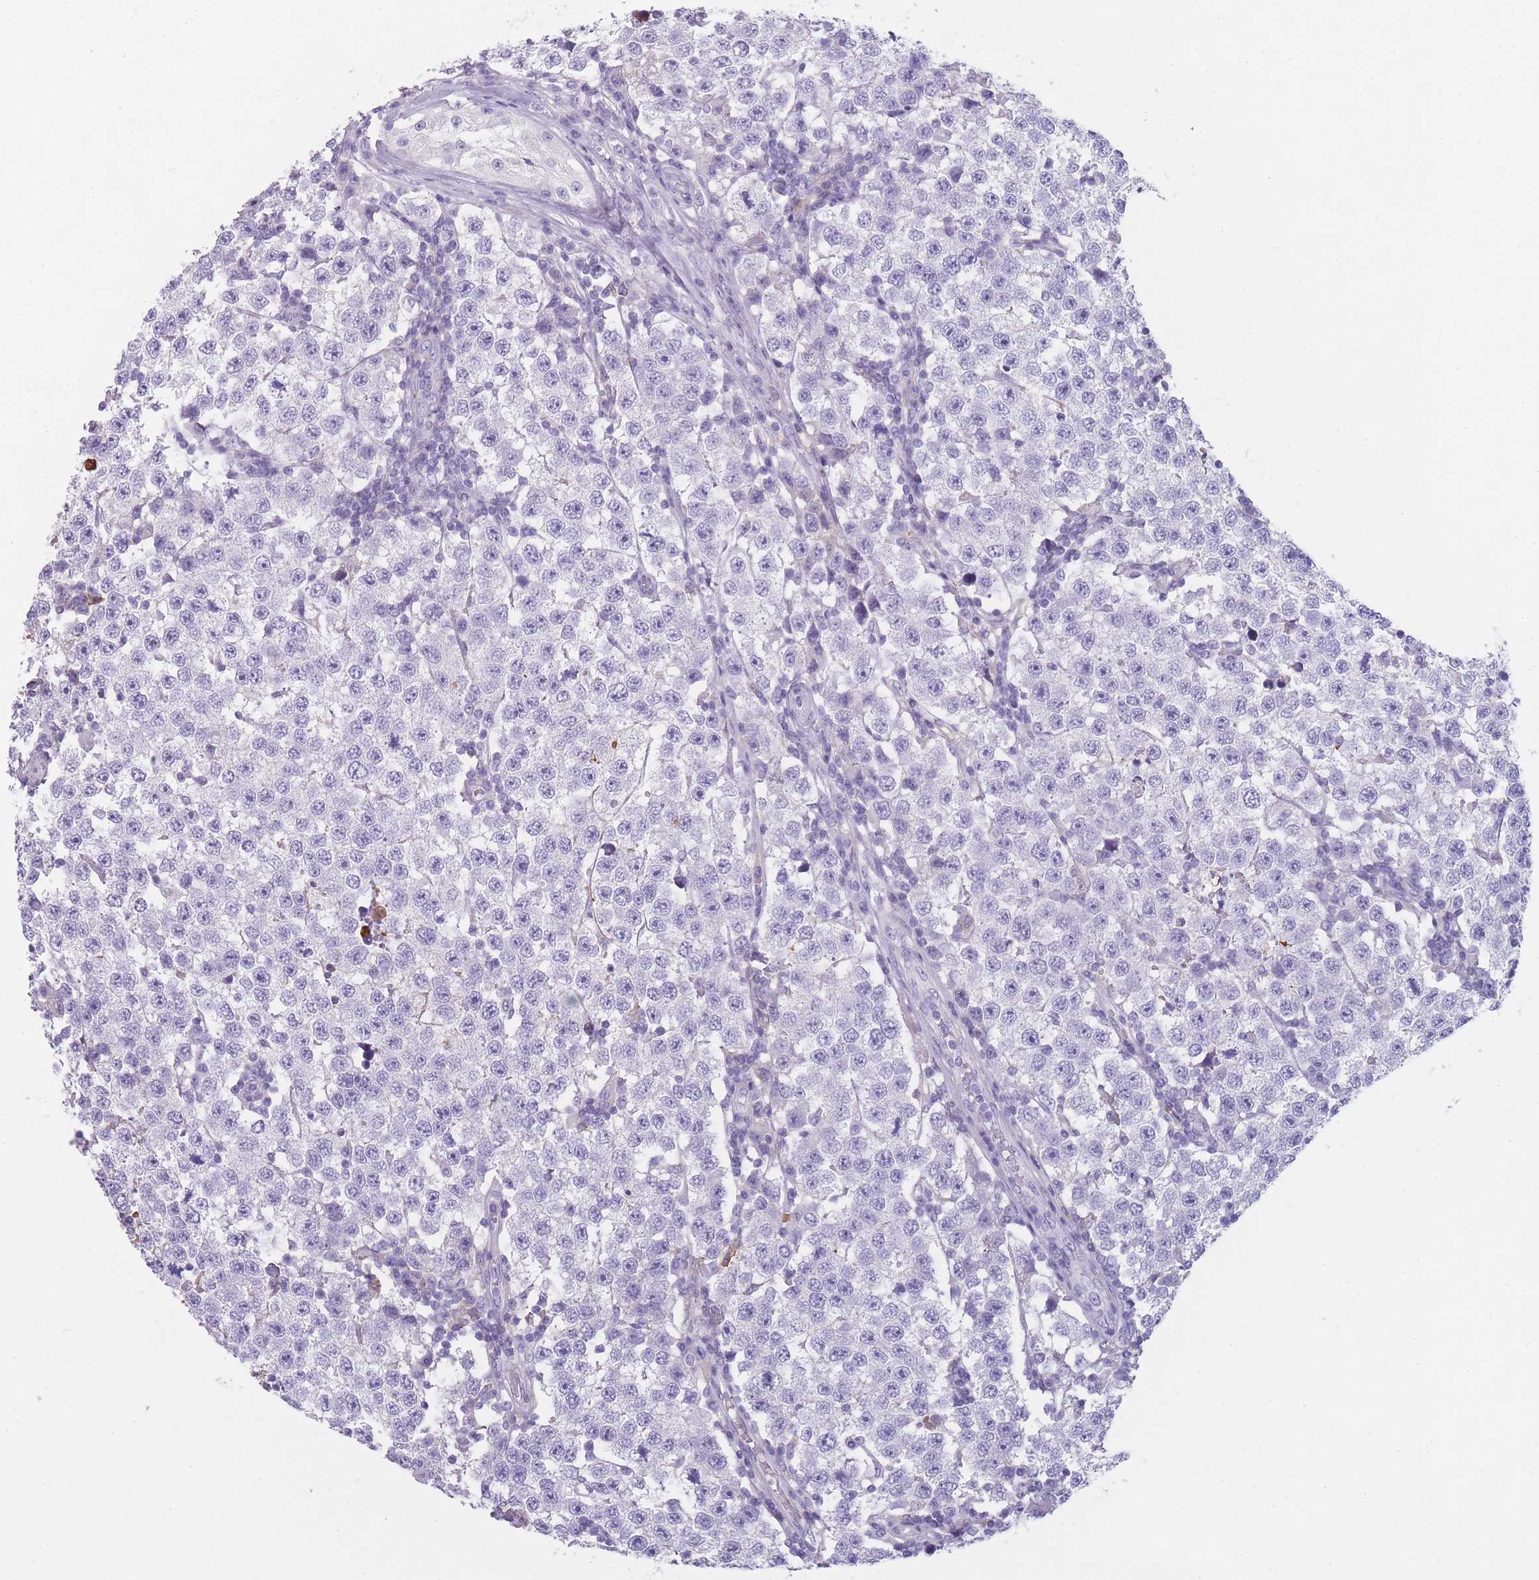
{"staining": {"intensity": "negative", "quantity": "none", "location": "none"}, "tissue": "testis cancer", "cell_type": "Tumor cells", "image_type": "cancer", "snomed": [{"axis": "morphology", "description": "Seminoma, NOS"}, {"axis": "topography", "description": "Testis"}], "caption": "IHC image of neoplastic tissue: human testis cancer stained with DAB (3,3'-diaminobenzidine) exhibits no significant protein positivity in tumor cells.", "gene": "CR1L", "patient": {"sex": "male", "age": 34}}